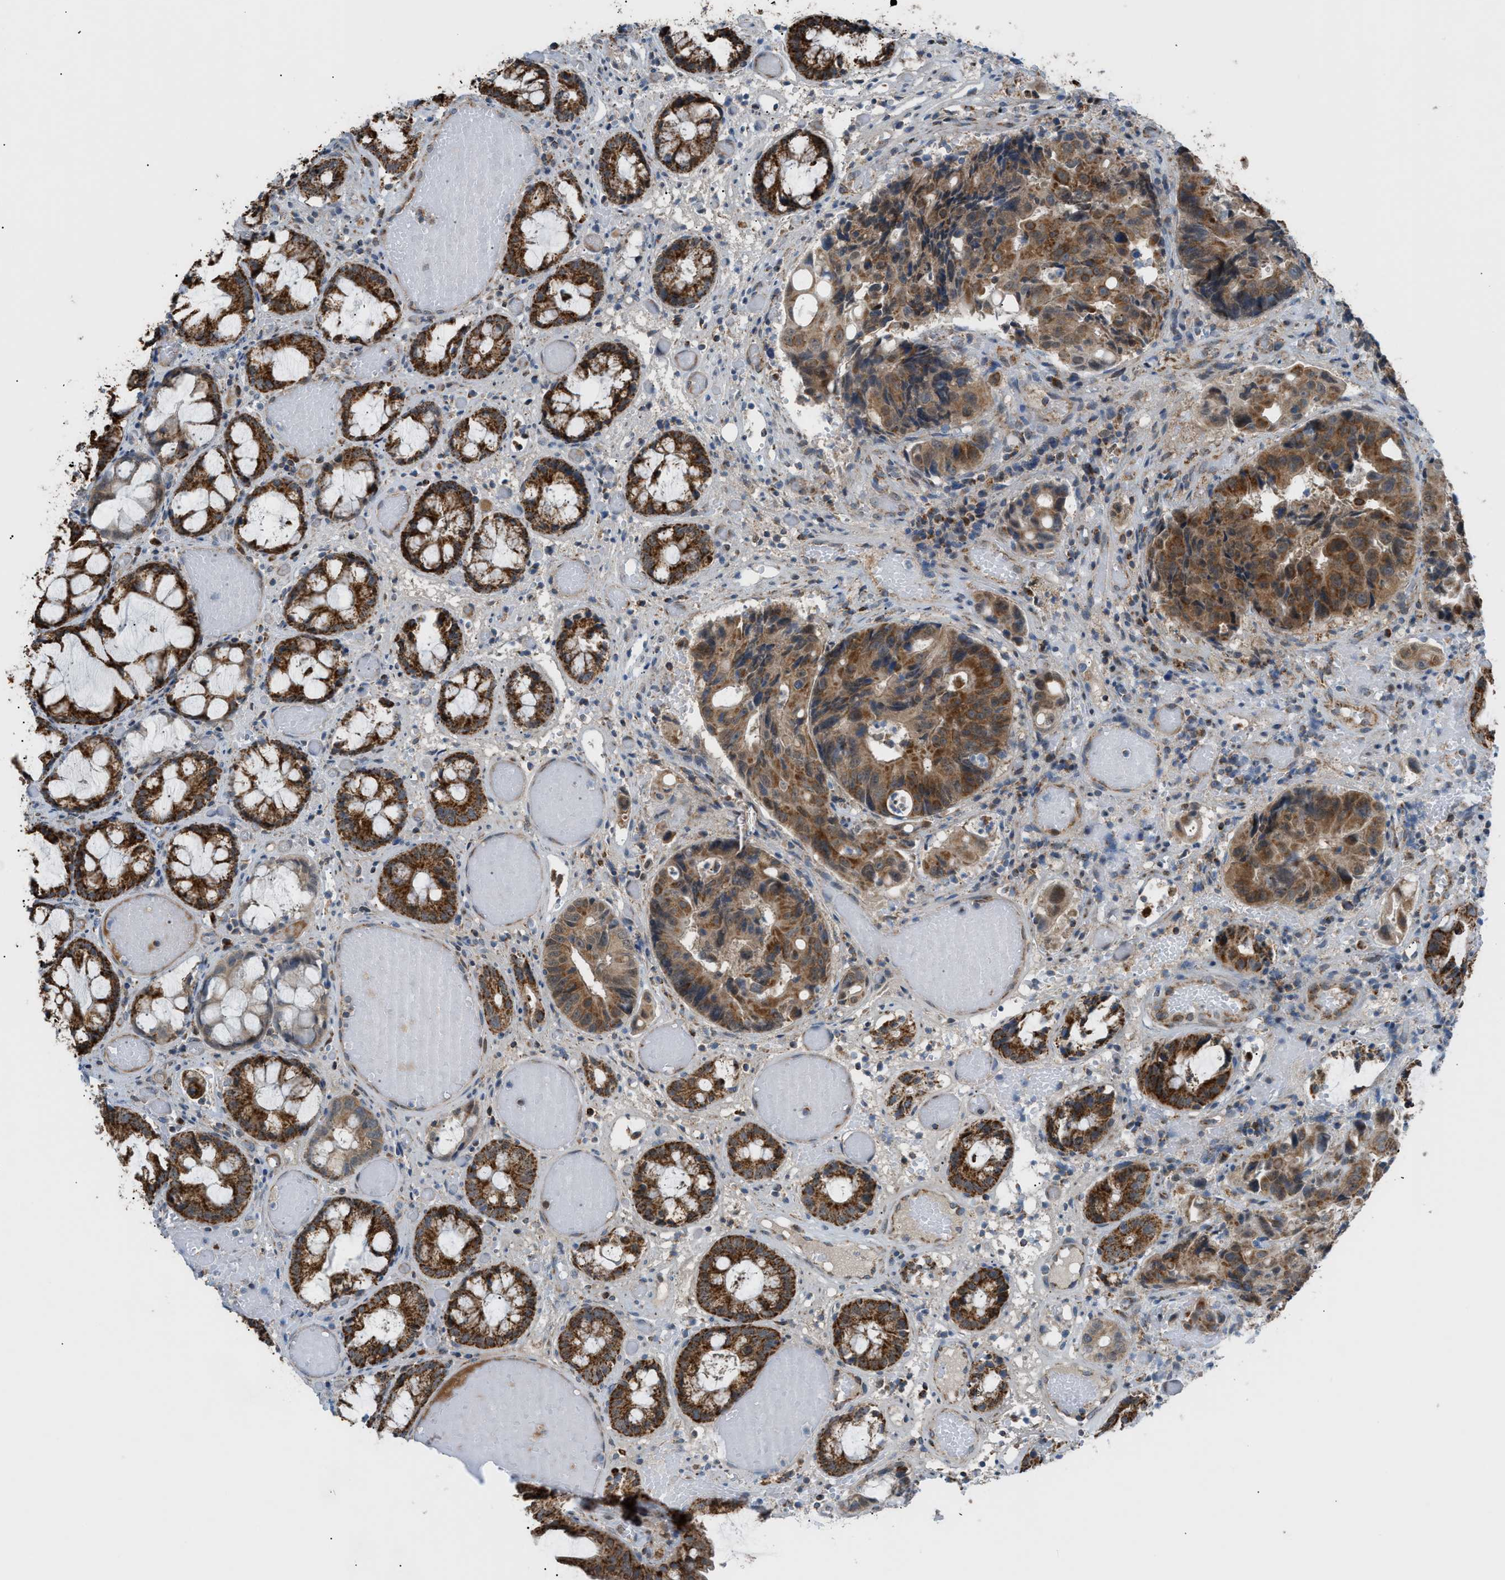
{"staining": {"intensity": "moderate", "quantity": ">75%", "location": "cytoplasmic/membranous"}, "tissue": "colorectal cancer", "cell_type": "Tumor cells", "image_type": "cancer", "snomed": [{"axis": "morphology", "description": "Adenocarcinoma, NOS"}, {"axis": "topography", "description": "Colon"}], "caption": "Immunohistochemistry (IHC) of human adenocarcinoma (colorectal) exhibits medium levels of moderate cytoplasmic/membranous positivity in approximately >75% of tumor cells. (DAB IHC, brown staining for protein, blue staining for nuclei).", "gene": "SRM", "patient": {"sex": "female", "age": 57}}